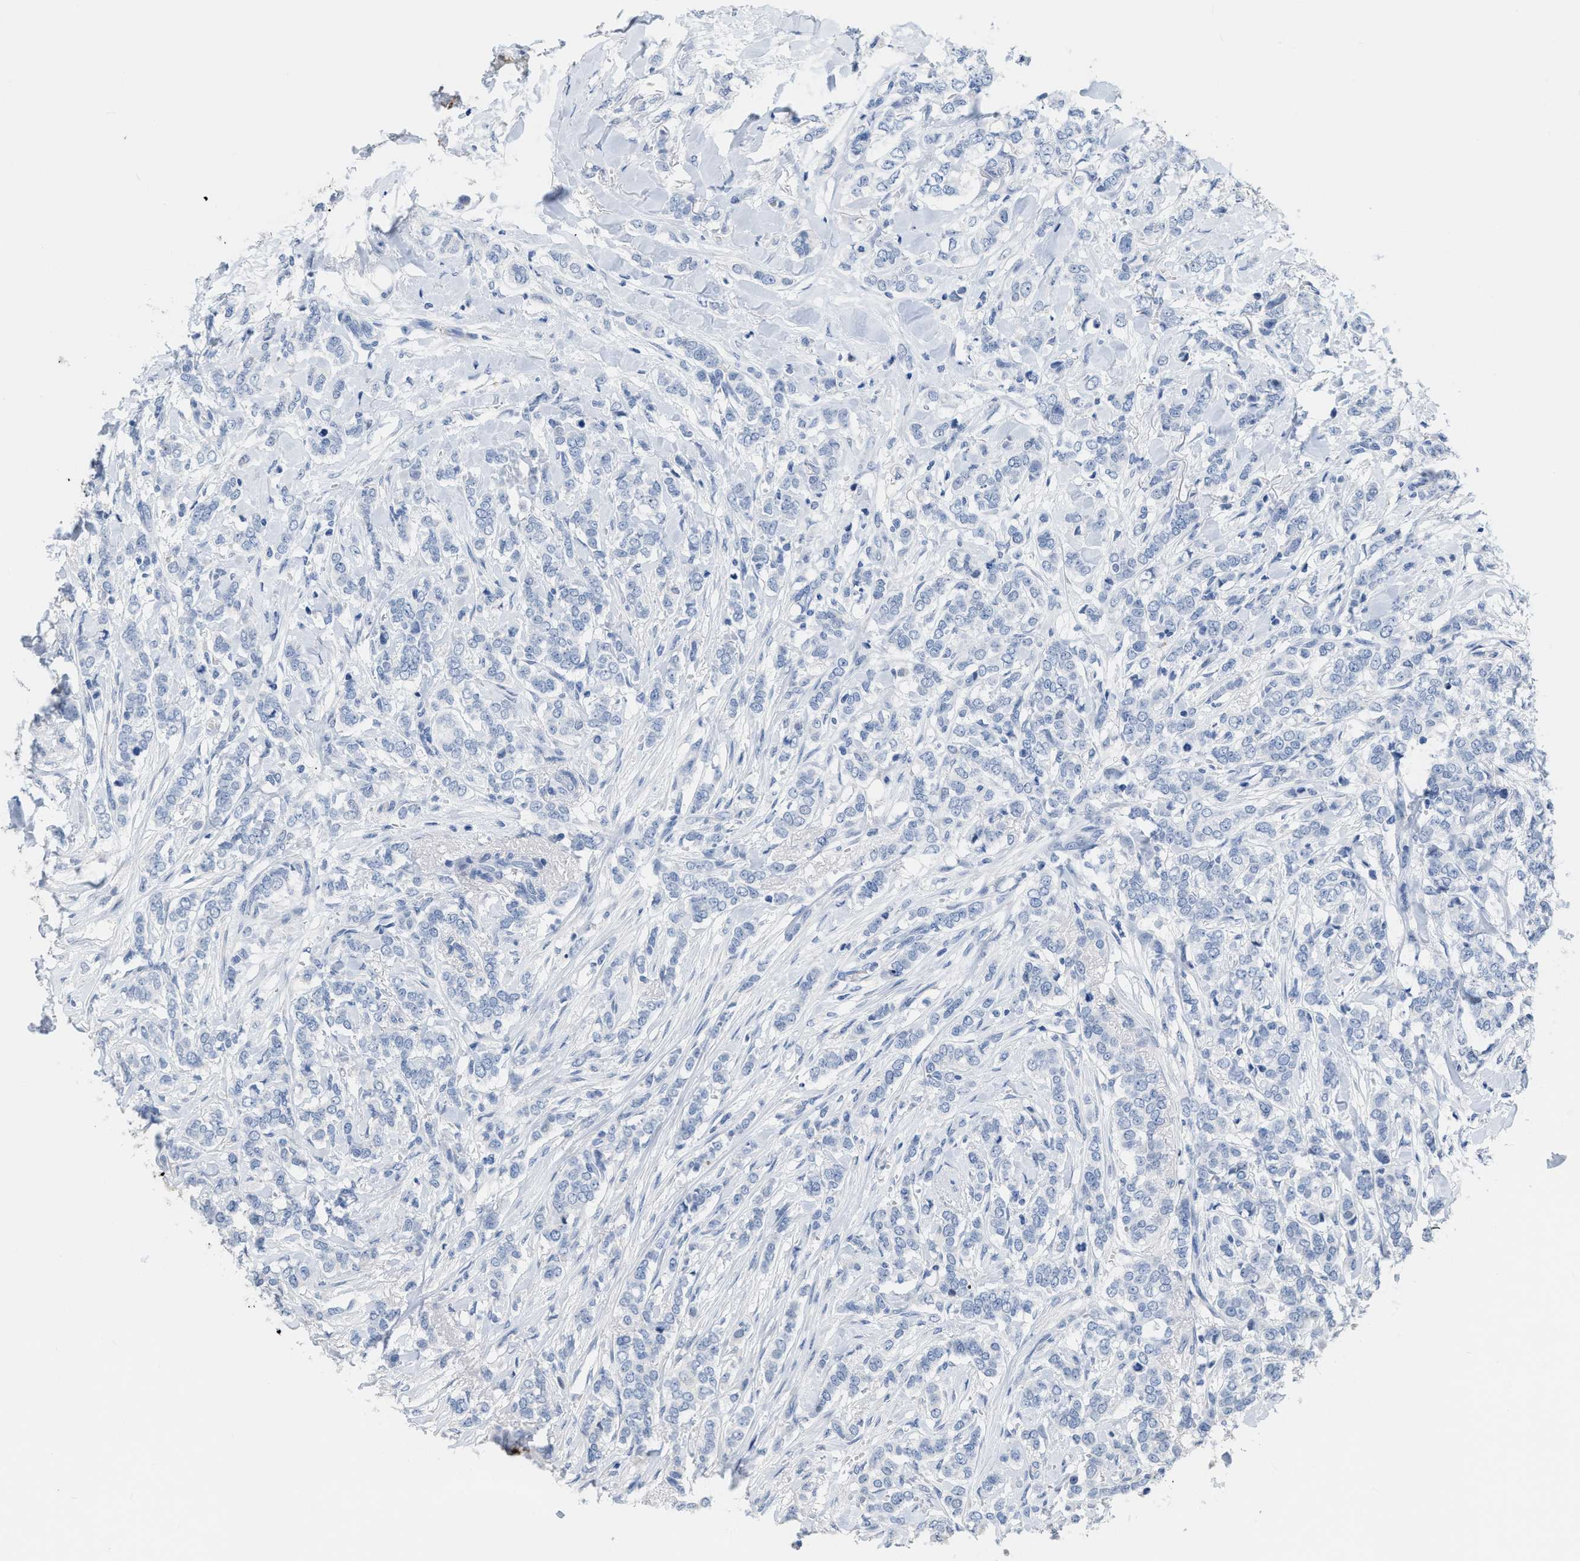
{"staining": {"intensity": "negative", "quantity": "none", "location": "none"}, "tissue": "breast cancer", "cell_type": "Tumor cells", "image_type": "cancer", "snomed": [{"axis": "morphology", "description": "Lobular carcinoma"}, {"axis": "topography", "description": "Skin"}, {"axis": "topography", "description": "Breast"}], "caption": "This is an IHC histopathology image of breast cancer. There is no staining in tumor cells.", "gene": "CRYM", "patient": {"sex": "female", "age": 46}}